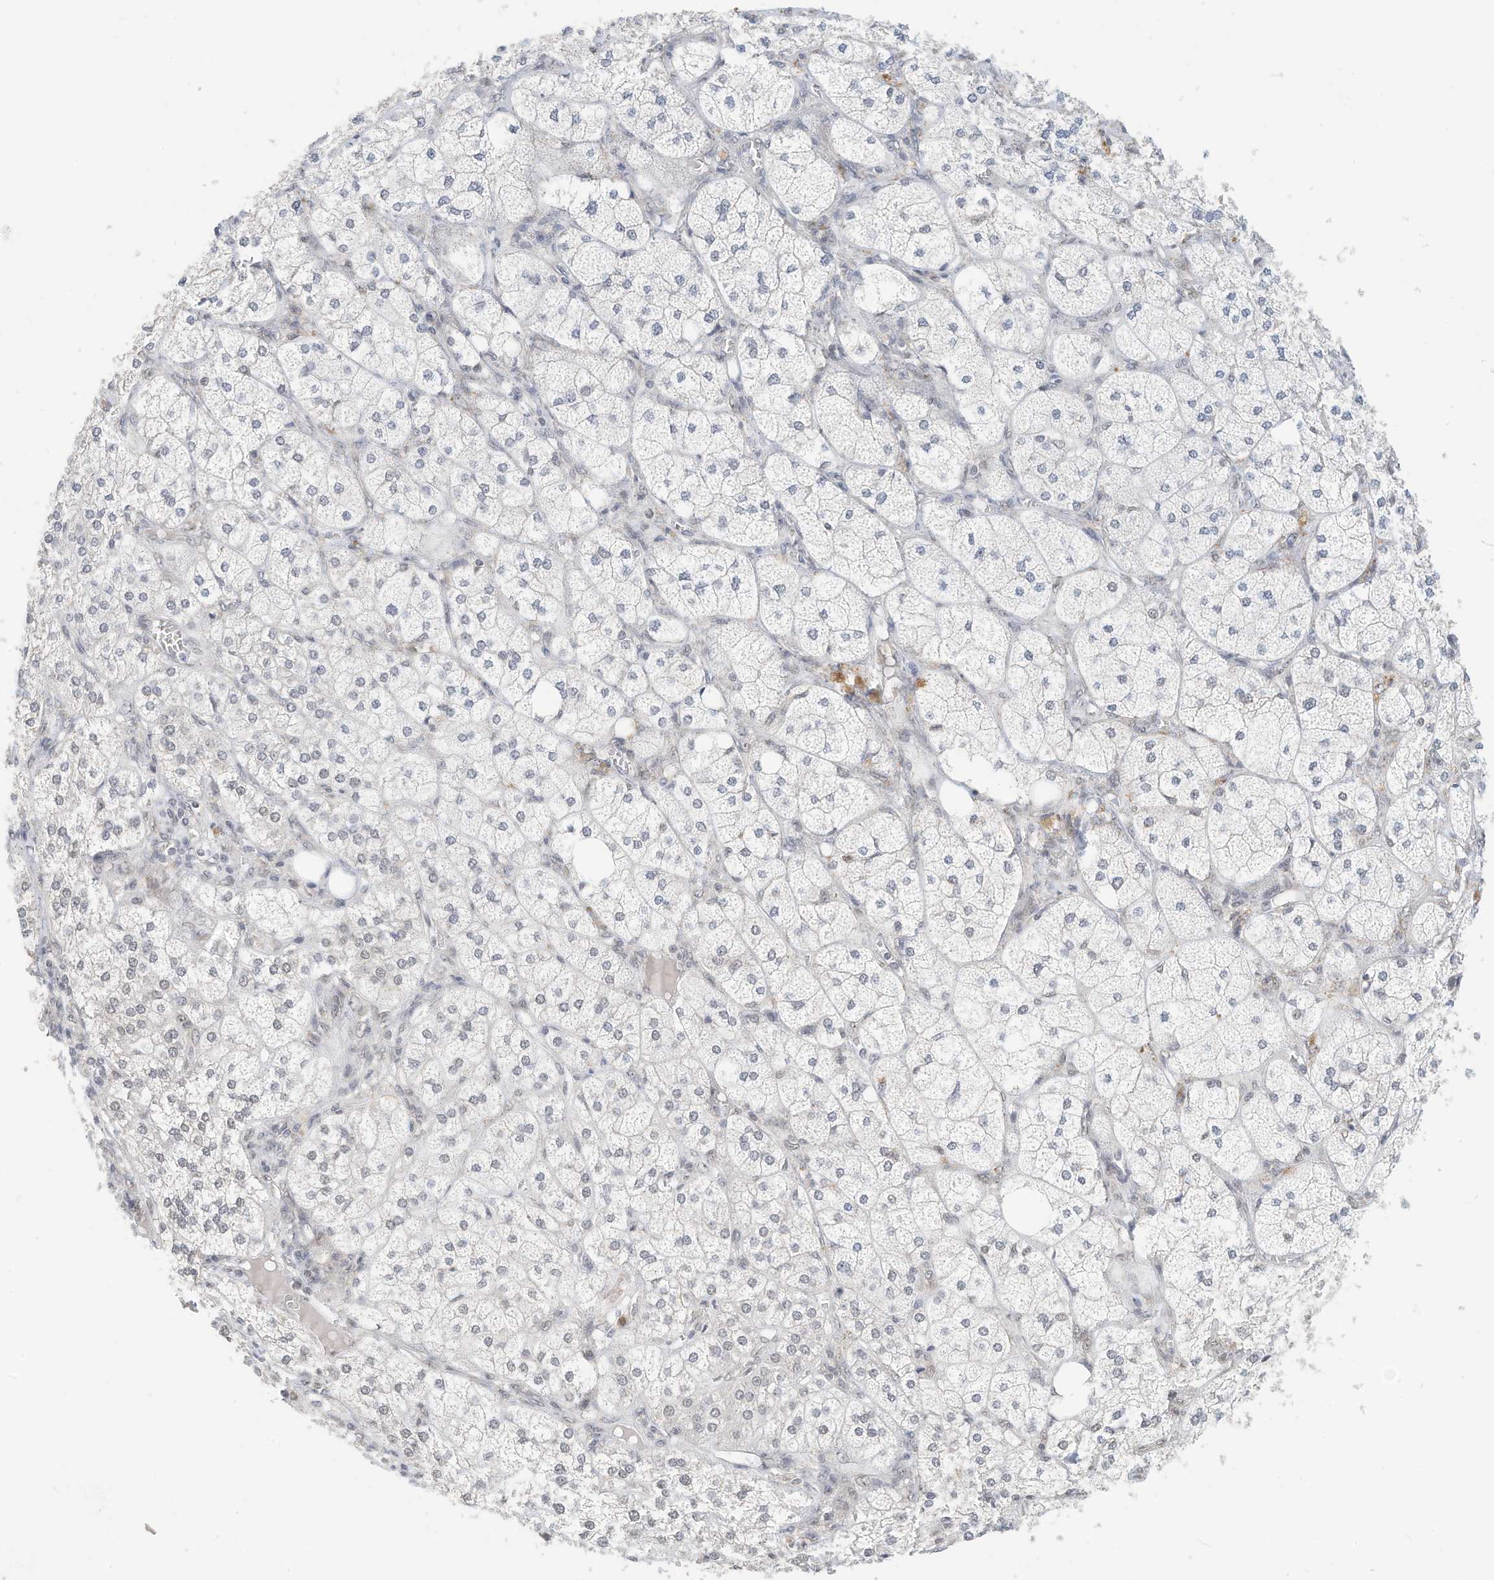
{"staining": {"intensity": "moderate", "quantity": "<25%", "location": "nuclear"}, "tissue": "adrenal gland", "cell_type": "Glandular cells", "image_type": "normal", "snomed": [{"axis": "morphology", "description": "Normal tissue, NOS"}, {"axis": "topography", "description": "Adrenal gland"}], "caption": "This micrograph displays benign adrenal gland stained with immunohistochemistry to label a protein in brown. The nuclear of glandular cells show moderate positivity for the protein. Nuclei are counter-stained blue.", "gene": "OGT", "patient": {"sex": "female", "age": 61}}